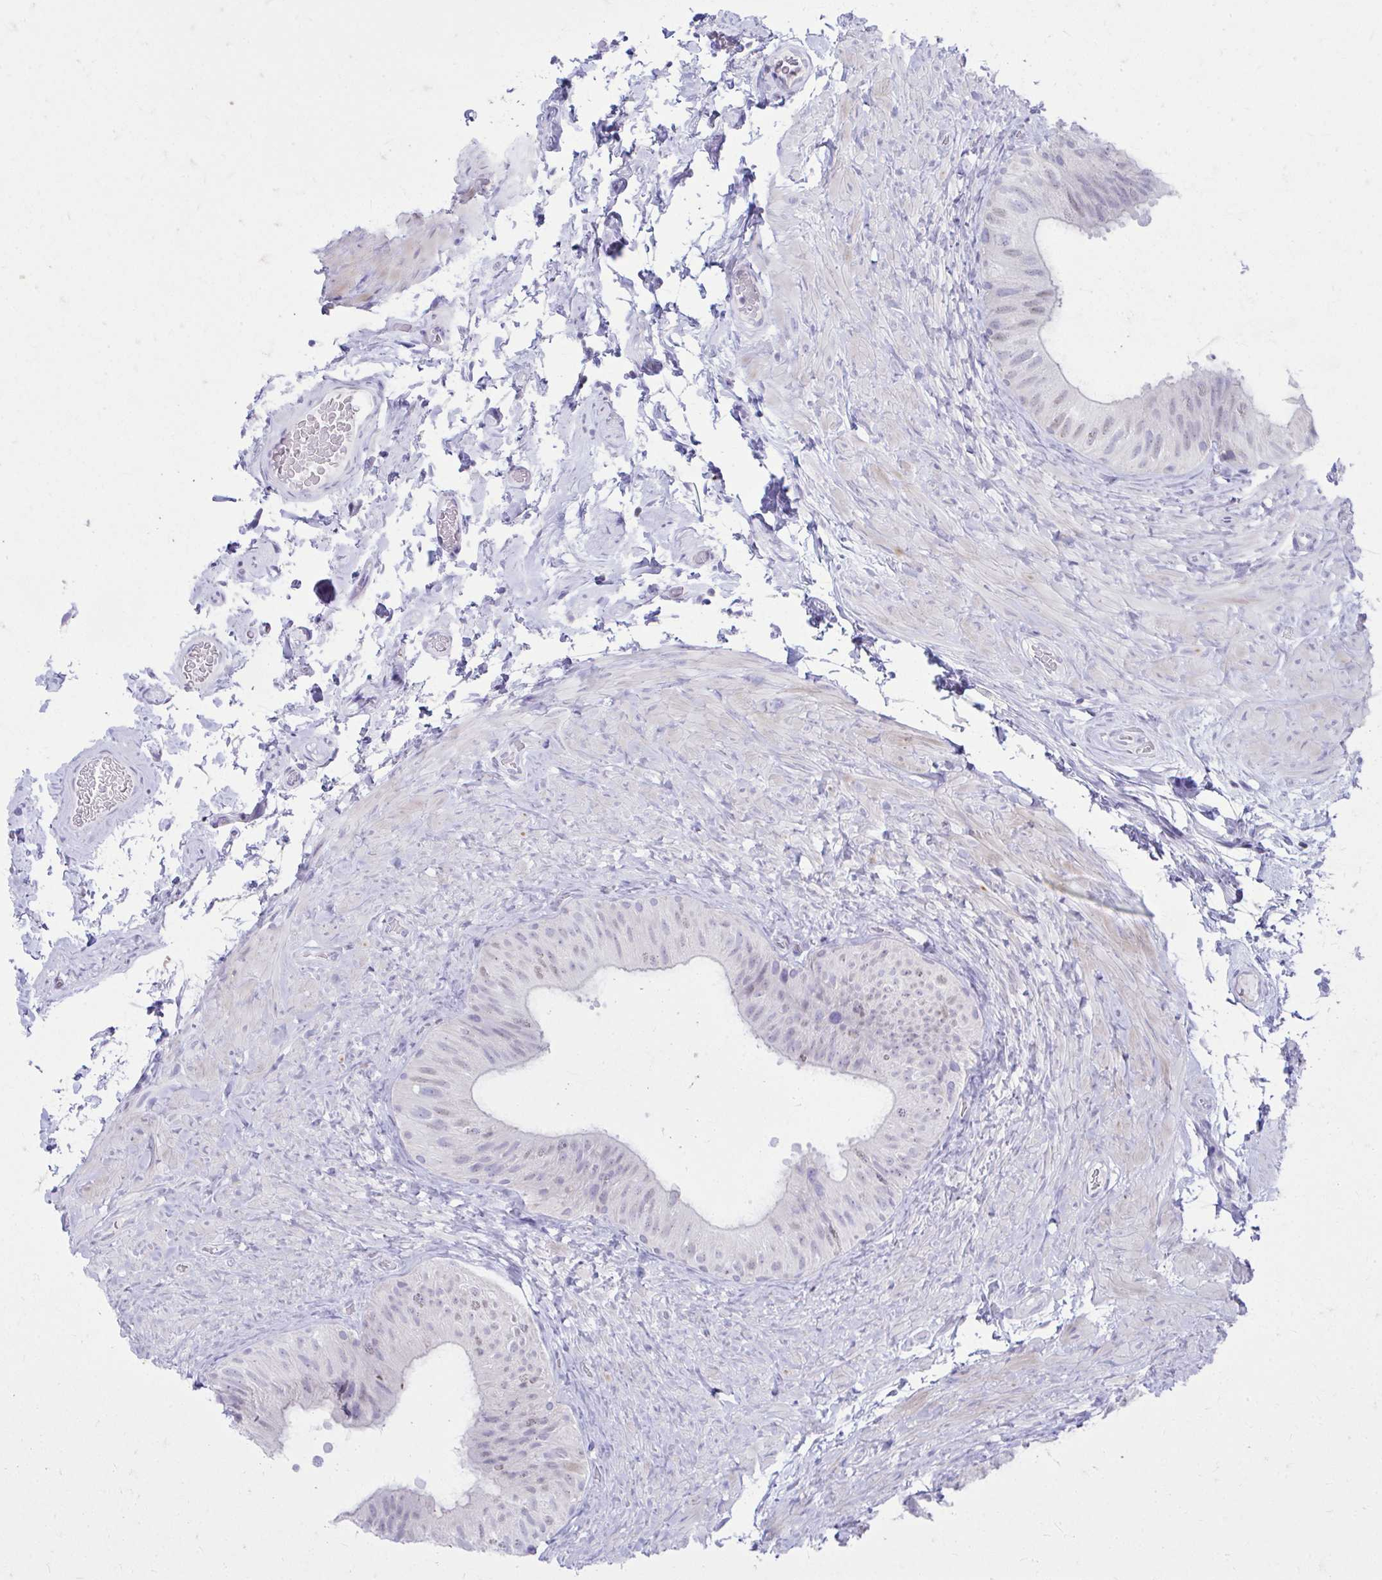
{"staining": {"intensity": "negative", "quantity": "none", "location": "none"}, "tissue": "epididymis", "cell_type": "Glandular cells", "image_type": "normal", "snomed": [{"axis": "morphology", "description": "Normal tissue, NOS"}, {"axis": "topography", "description": "Epididymis, spermatic cord, NOS"}, {"axis": "topography", "description": "Epididymis"}], "caption": "IHC micrograph of unremarkable epididymis: epididymis stained with DAB shows no significant protein staining in glandular cells.", "gene": "OR7A5", "patient": {"sex": "male", "age": 31}}